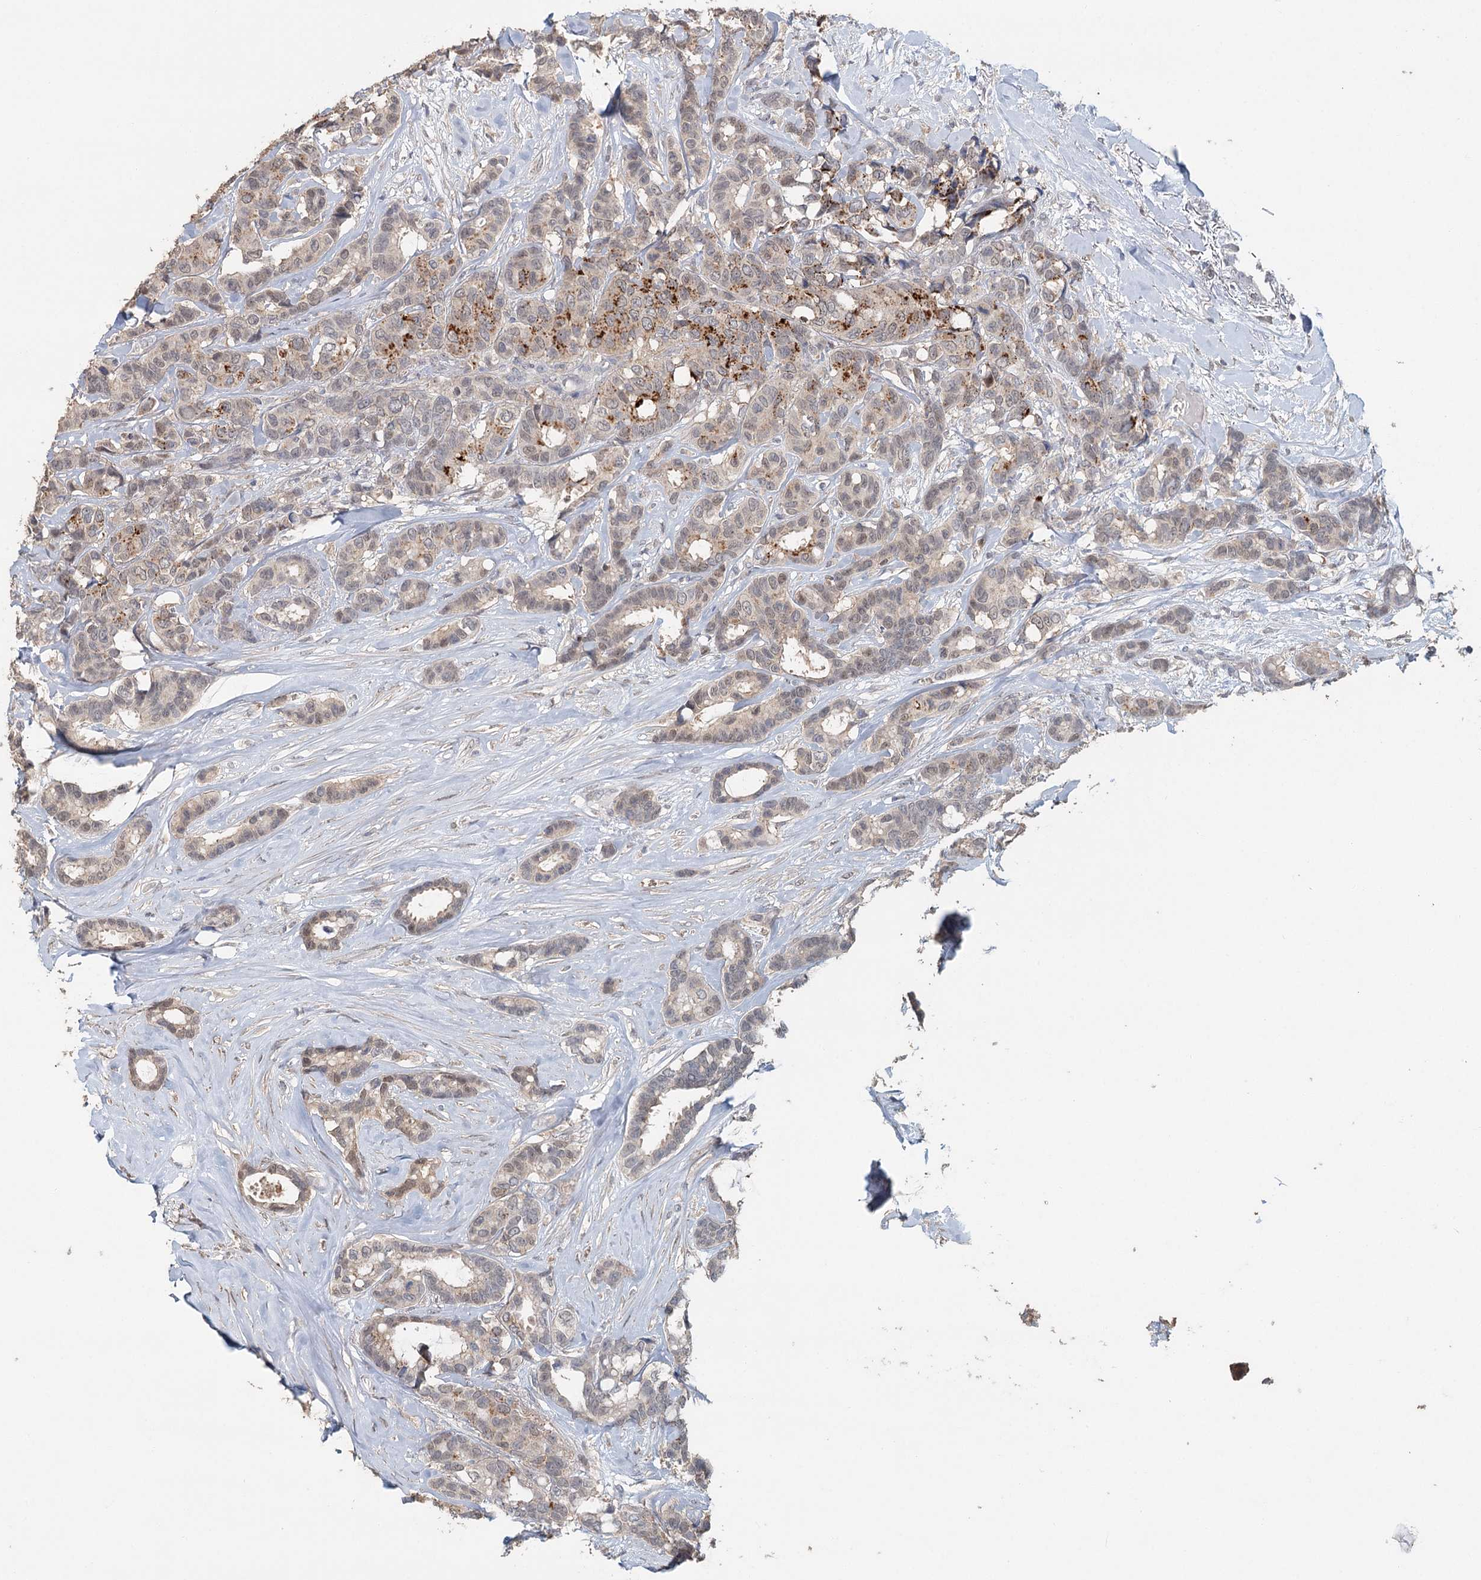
{"staining": {"intensity": "strong", "quantity": "<25%", "location": "cytoplasmic/membranous"}, "tissue": "breast cancer", "cell_type": "Tumor cells", "image_type": "cancer", "snomed": [{"axis": "morphology", "description": "Duct carcinoma"}, {"axis": "topography", "description": "Breast"}], "caption": "Immunohistochemical staining of human breast infiltrating ductal carcinoma exhibits medium levels of strong cytoplasmic/membranous protein staining in about <25% of tumor cells.", "gene": "ADK", "patient": {"sex": "female", "age": 87}}